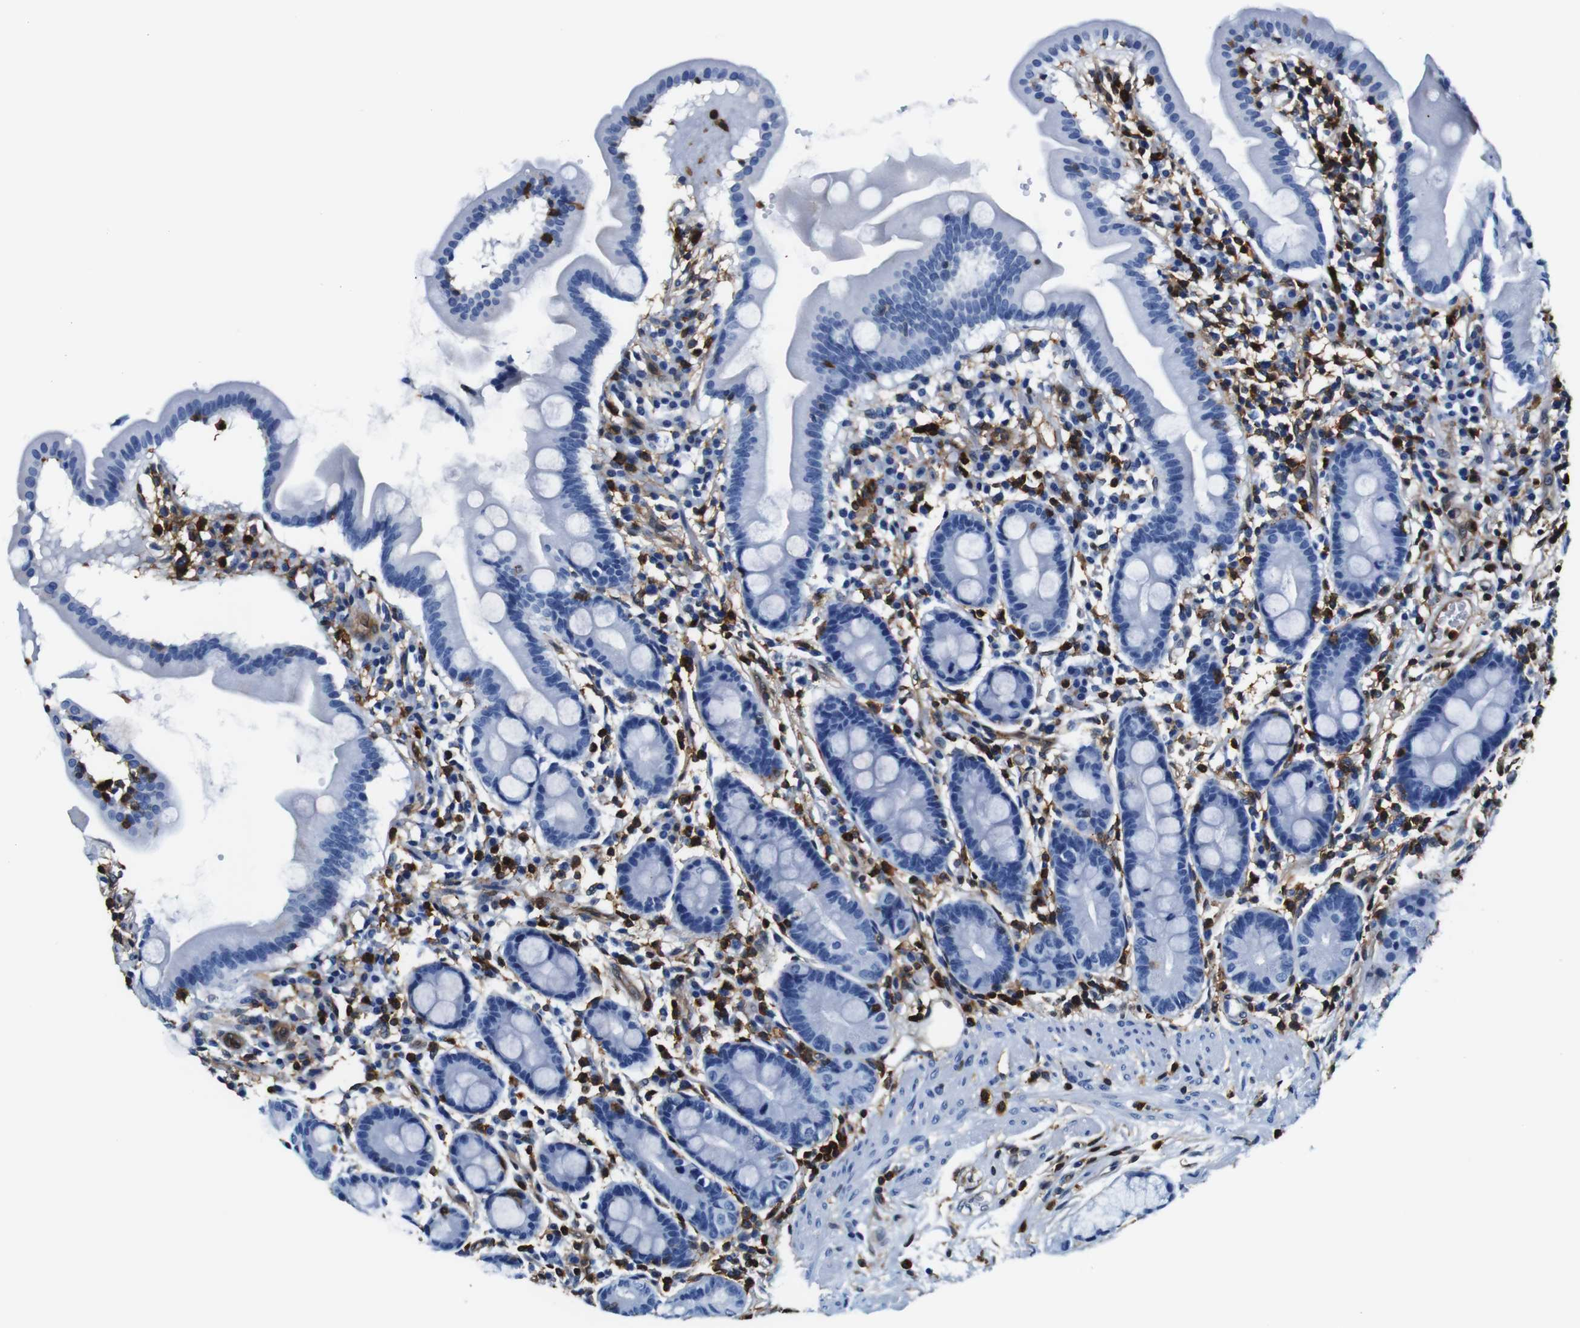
{"staining": {"intensity": "negative", "quantity": "none", "location": "none"}, "tissue": "duodenum", "cell_type": "Glandular cells", "image_type": "normal", "snomed": [{"axis": "morphology", "description": "Normal tissue, NOS"}, {"axis": "topography", "description": "Duodenum"}], "caption": "An IHC photomicrograph of normal duodenum is shown. There is no staining in glandular cells of duodenum.", "gene": "ANXA1", "patient": {"sex": "male", "age": 50}}